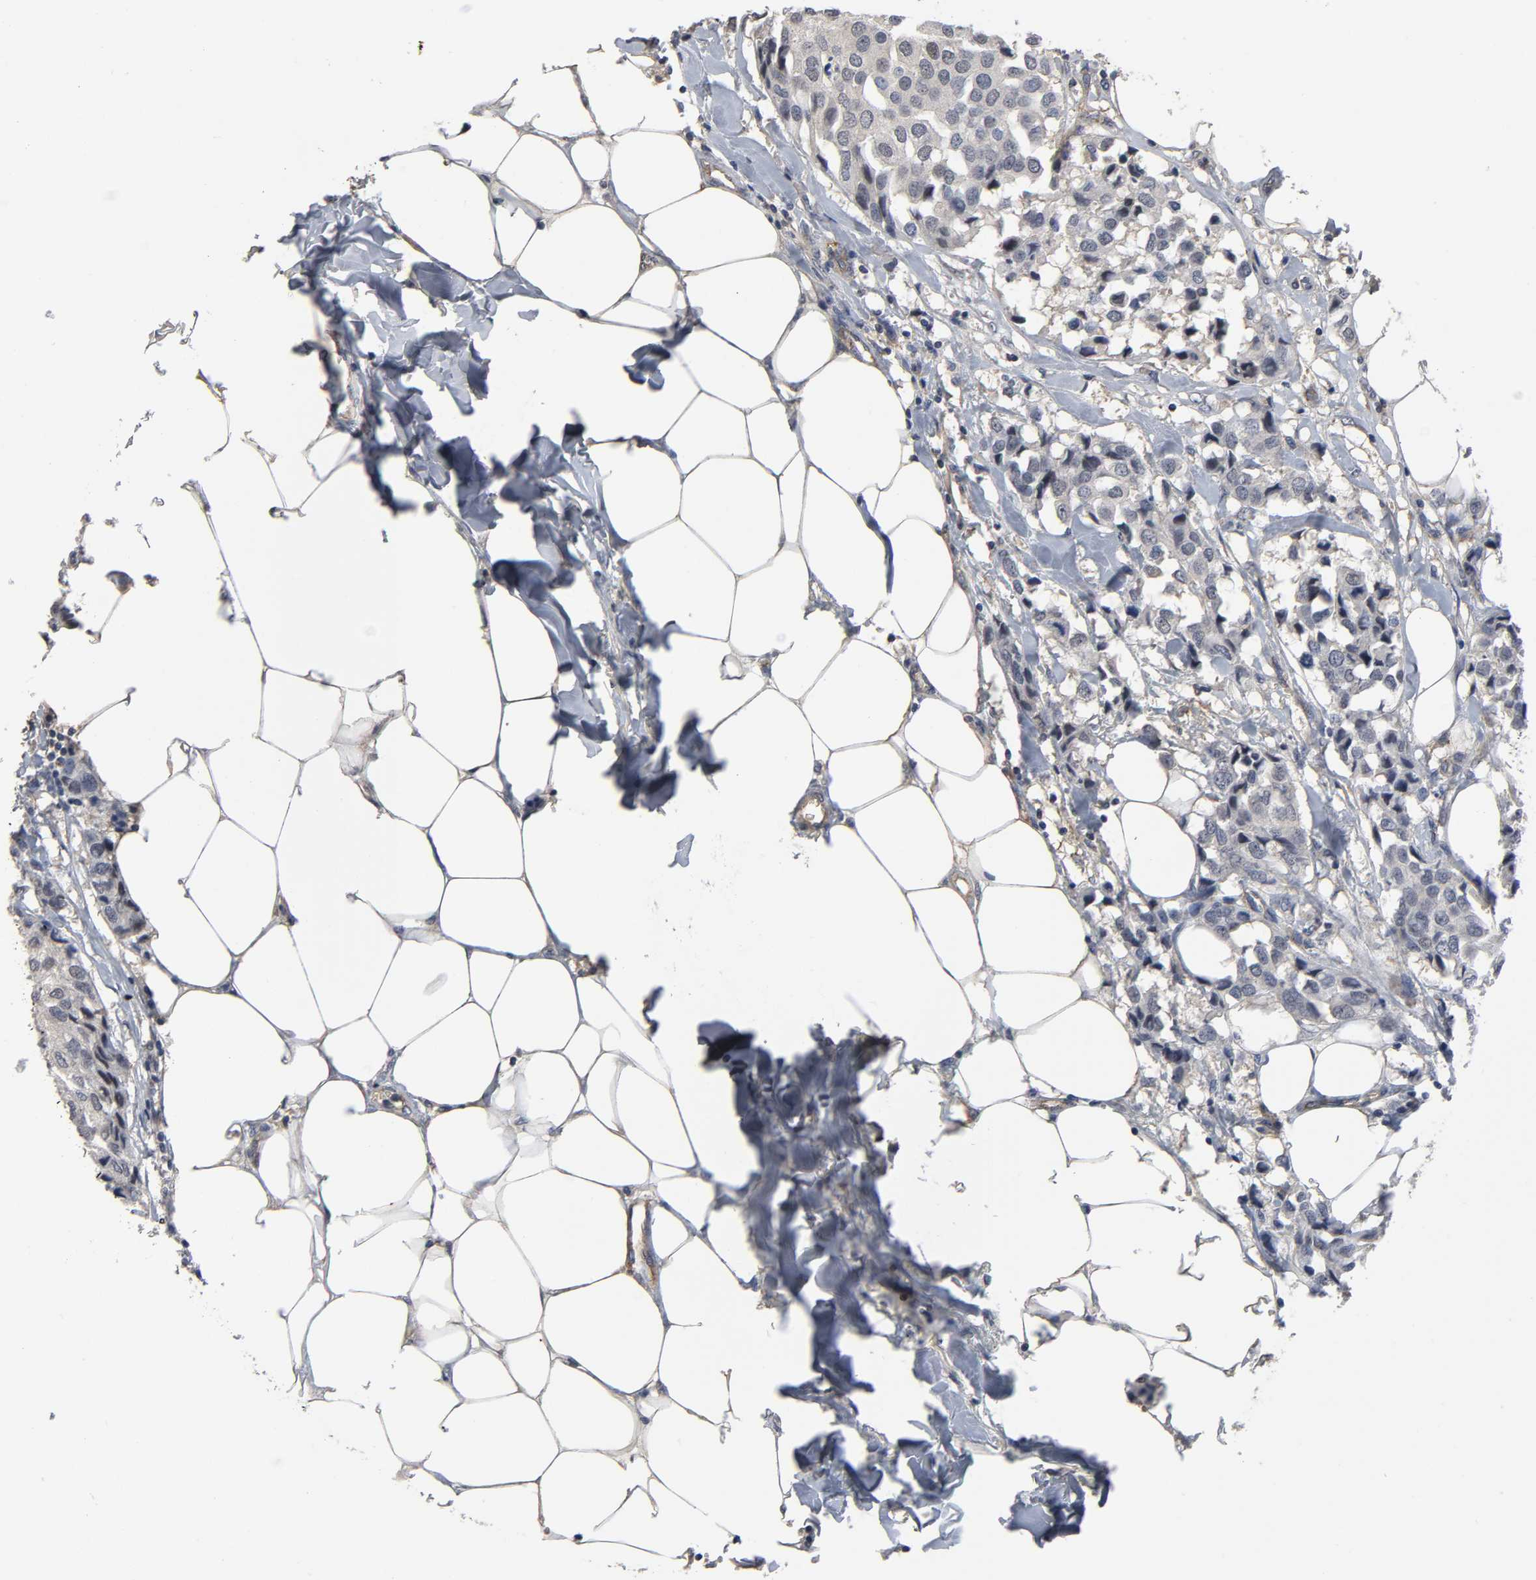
{"staining": {"intensity": "negative", "quantity": "none", "location": "none"}, "tissue": "breast cancer", "cell_type": "Tumor cells", "image_type": "cancer", "snomed": [{"axis": "morphology", "description": "Duct carcinoma"}, {"axis": "topography", "description": "Breast"}], "caption": "High magnification brightfield microscopy of breast intraductal carcinoma stained with DAB (3,3'-diaminobenzidine) (brown) and counterstained with hematoxylin (blue): tumor cells show no significant positivity.", "gene": "SH3GLB1", "patient": {"sex": "female", "age": 80}}